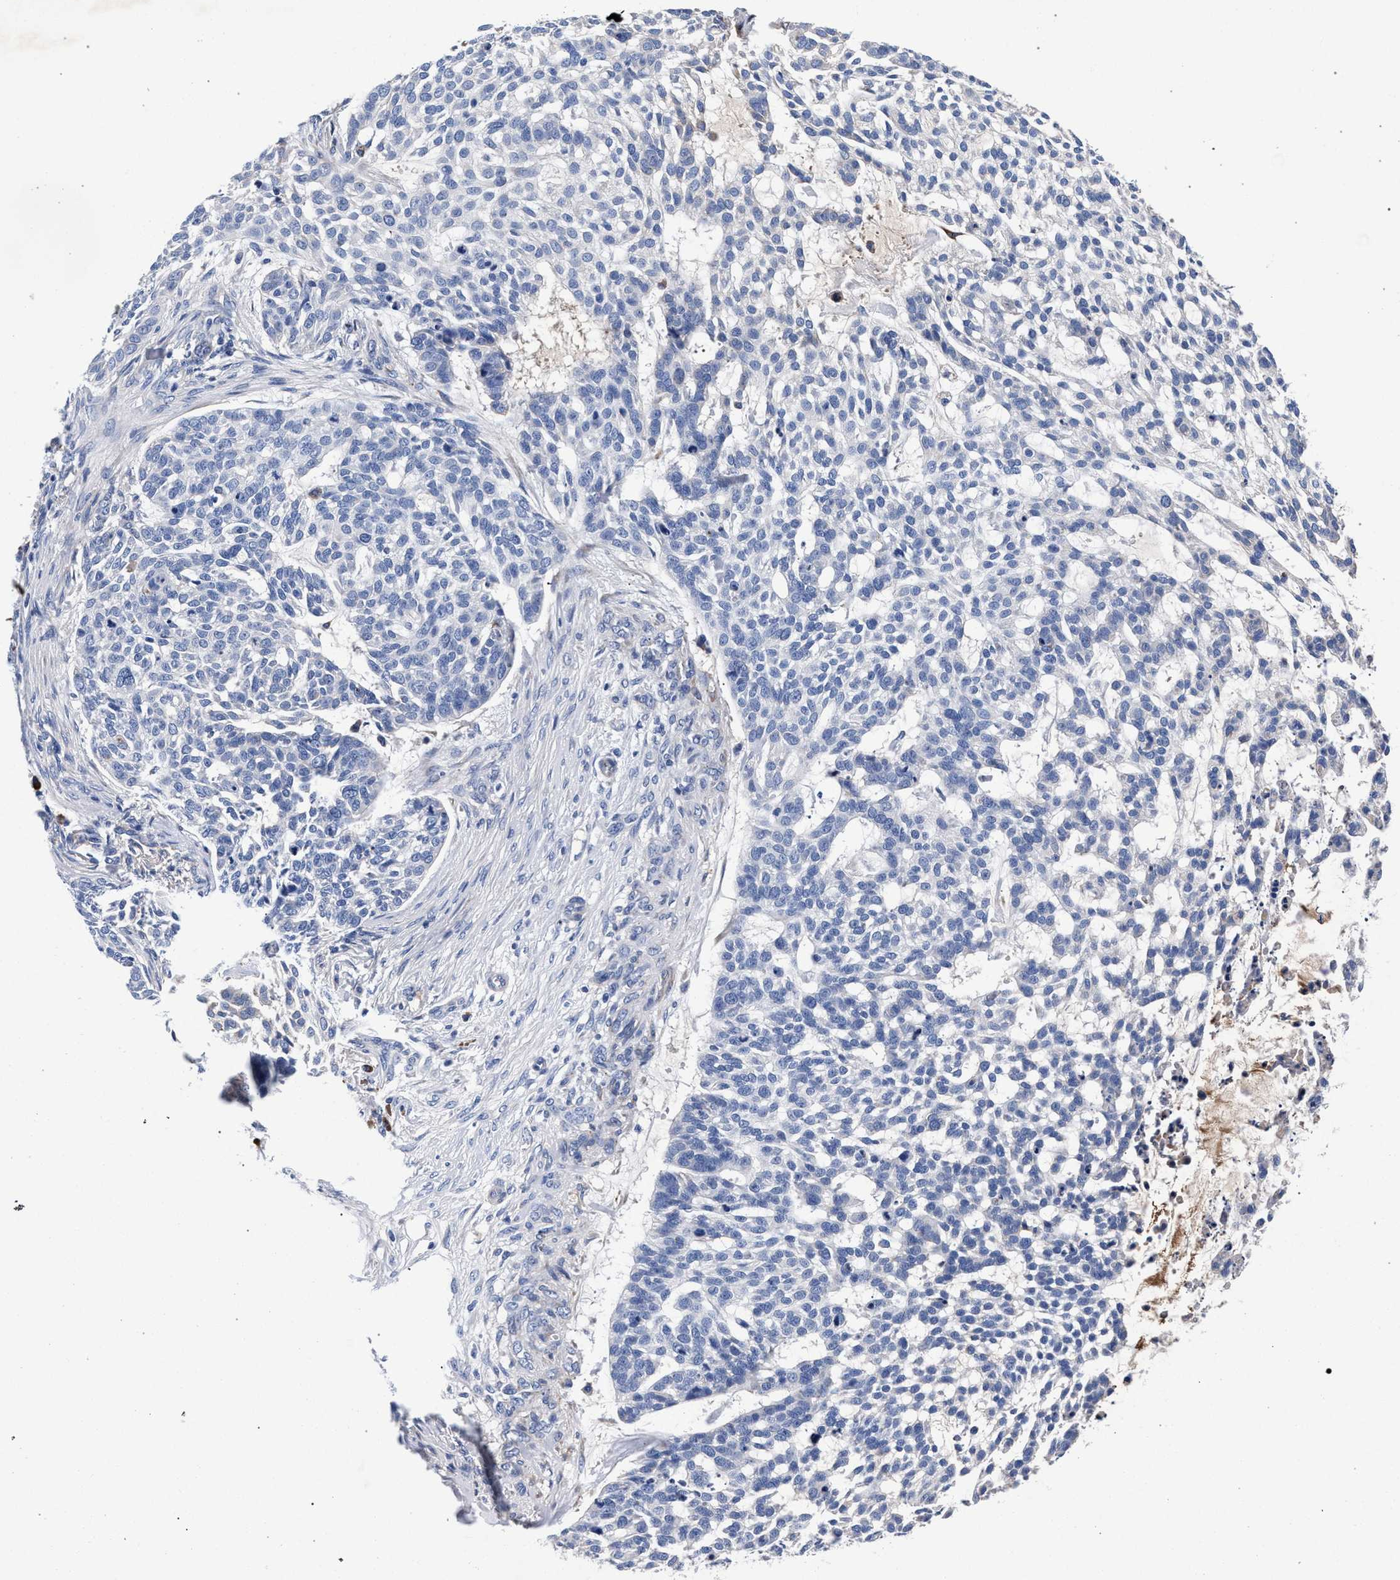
{"staining": {"intensity": "negative", "quantity": "none", "location": "none"}, "tissue": "skin cancer", "cell_type": "Tumor cells", "image_type": "cancer", "snomed": [{"axis": "morphology", "description": "Basal cell carcinoma"}, {"axis": "topography", "description": "Skin"}], "caption": "The immunohistochemistry histopathology image has no significant positivity in tumor cells of skin basal cell carcinoma tissue. The staining is performed using DAB brown chromogen with nuclei counter-stained in using hematoxylin.", "gene": "ACOX1", "patient": {"sex": "female", "age": 64}}